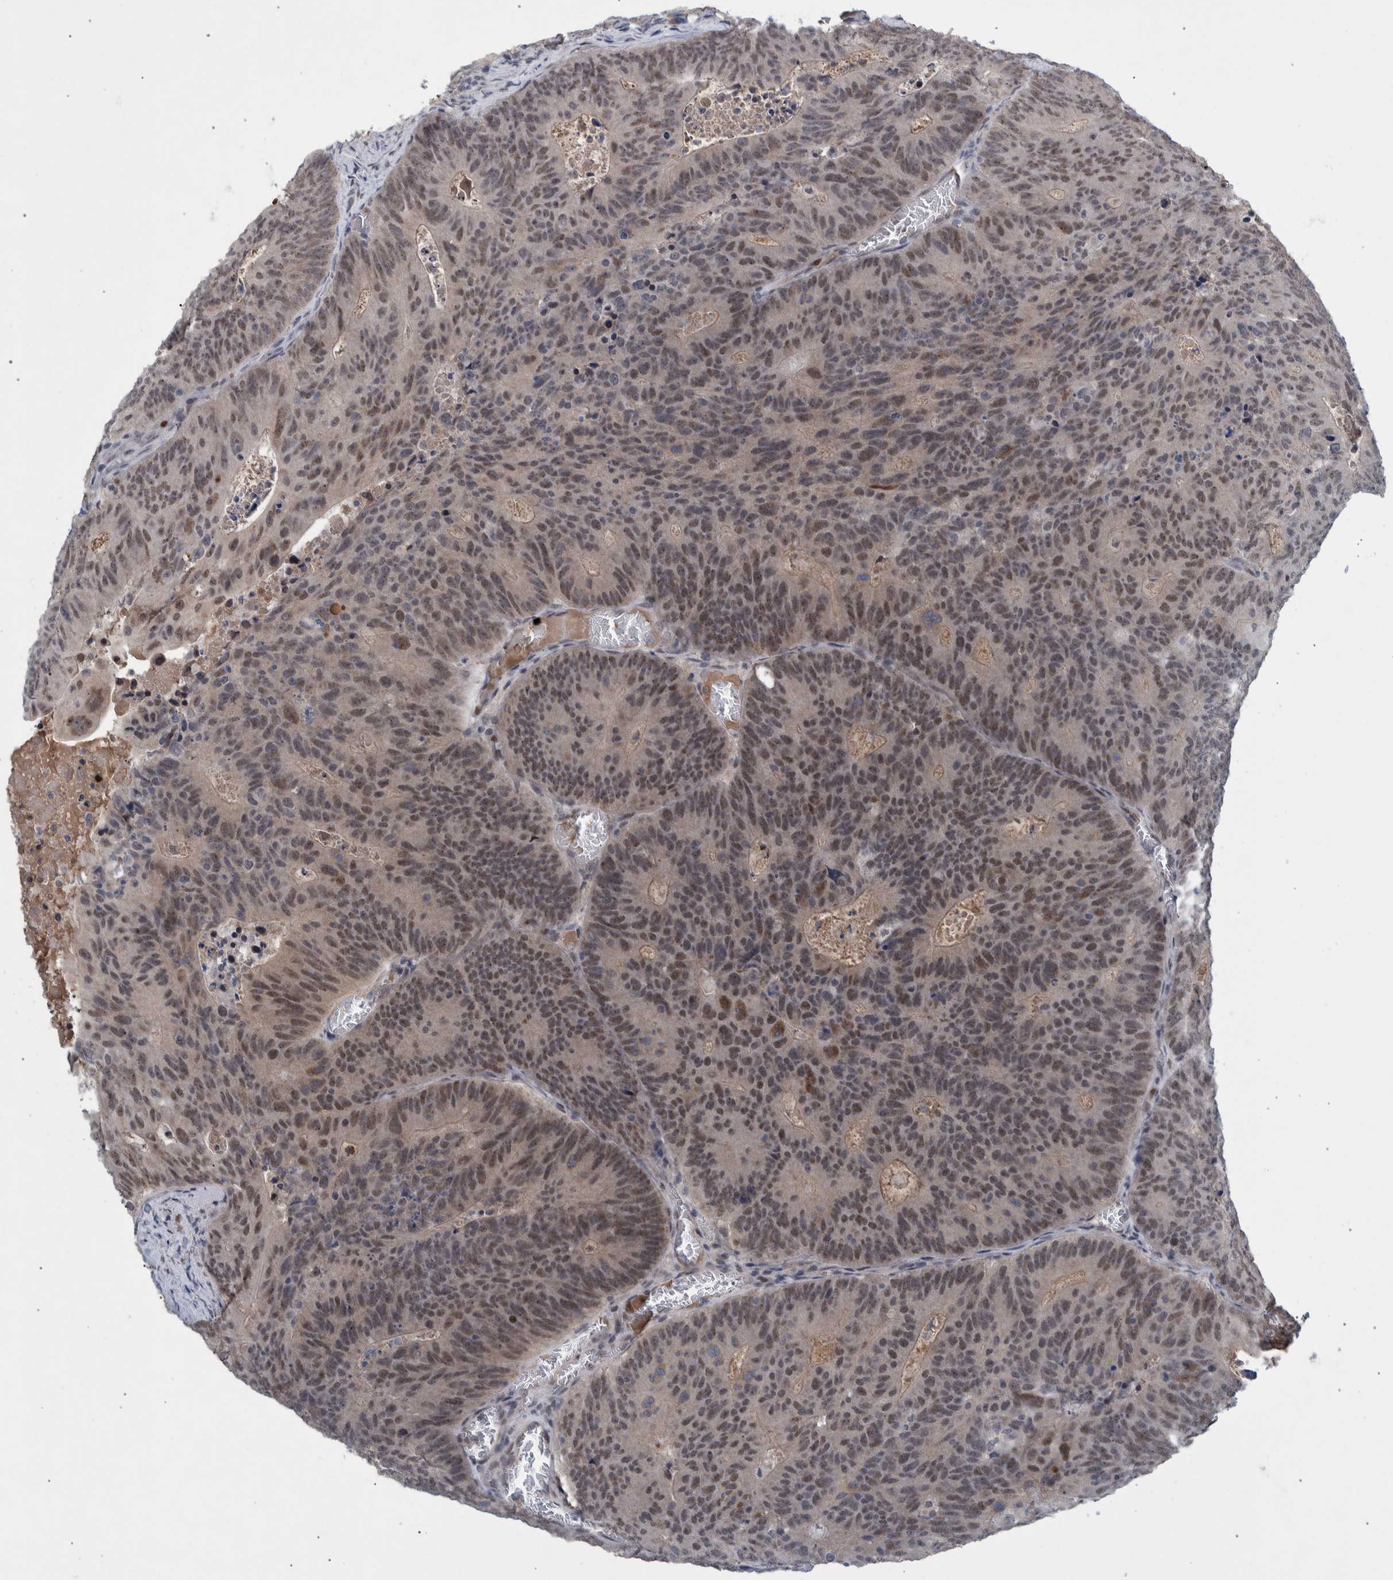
{"staining": {"intensity": "weak", "quantity": ">75%", "location": "nuclear"}, "tissue": "colorectal cancer", "cell_type": "Tumor cells", "image_type": "cancer", "snomed": [{"axis": "morphology", "description": "Adenocarcinoma, NOS"}, {"axis": "topography", "description": "Colon"}], "caption": "Immunohistochemical staining of adenocarcinoma (colorectal) demonstrates low levels of weak nuclear protein expression in about >75% of tumor cells.", "gene": "ESRP1", "patient": {"sex": "male", "age": 87}}